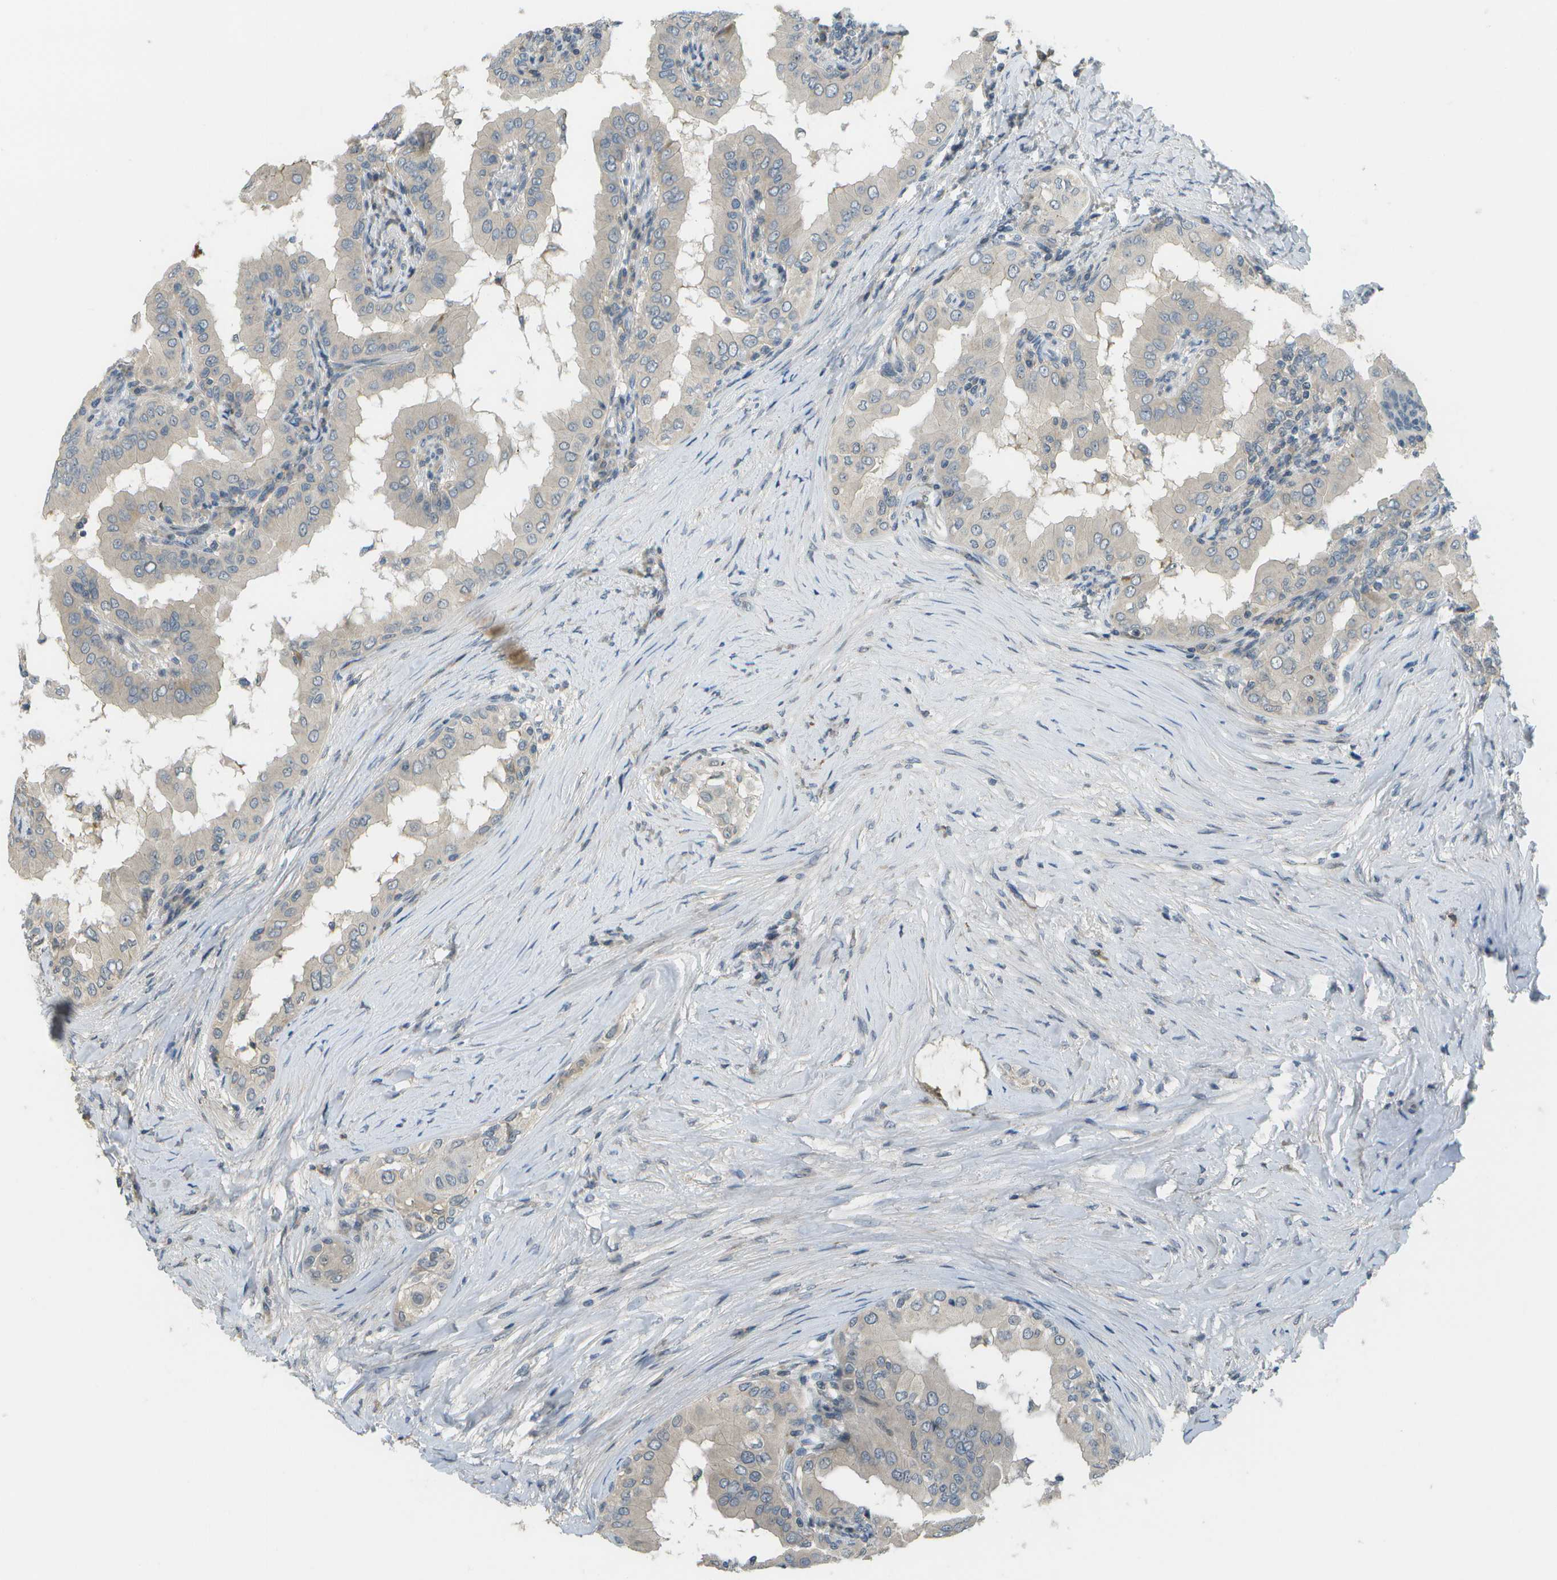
{"staining": {"intensity": "negative", "quantity": "none", "location": "none"}, "tissue": "thyroid cancer", "cell_type": "Tumor cells", "image_type": "cancer", "snomed": [{"axis": "morphology", "description": "Papillary adenocarcinoma, NOS"}, {"axis": "topography", "description": "Thyroid gland"}], "caption": "Protein analysis of thyroid papillary adenocarcinoma displays no significant staining in tumor cells.", "gene": "WNK2", "patient": {"sex": "male", "age": 33}}